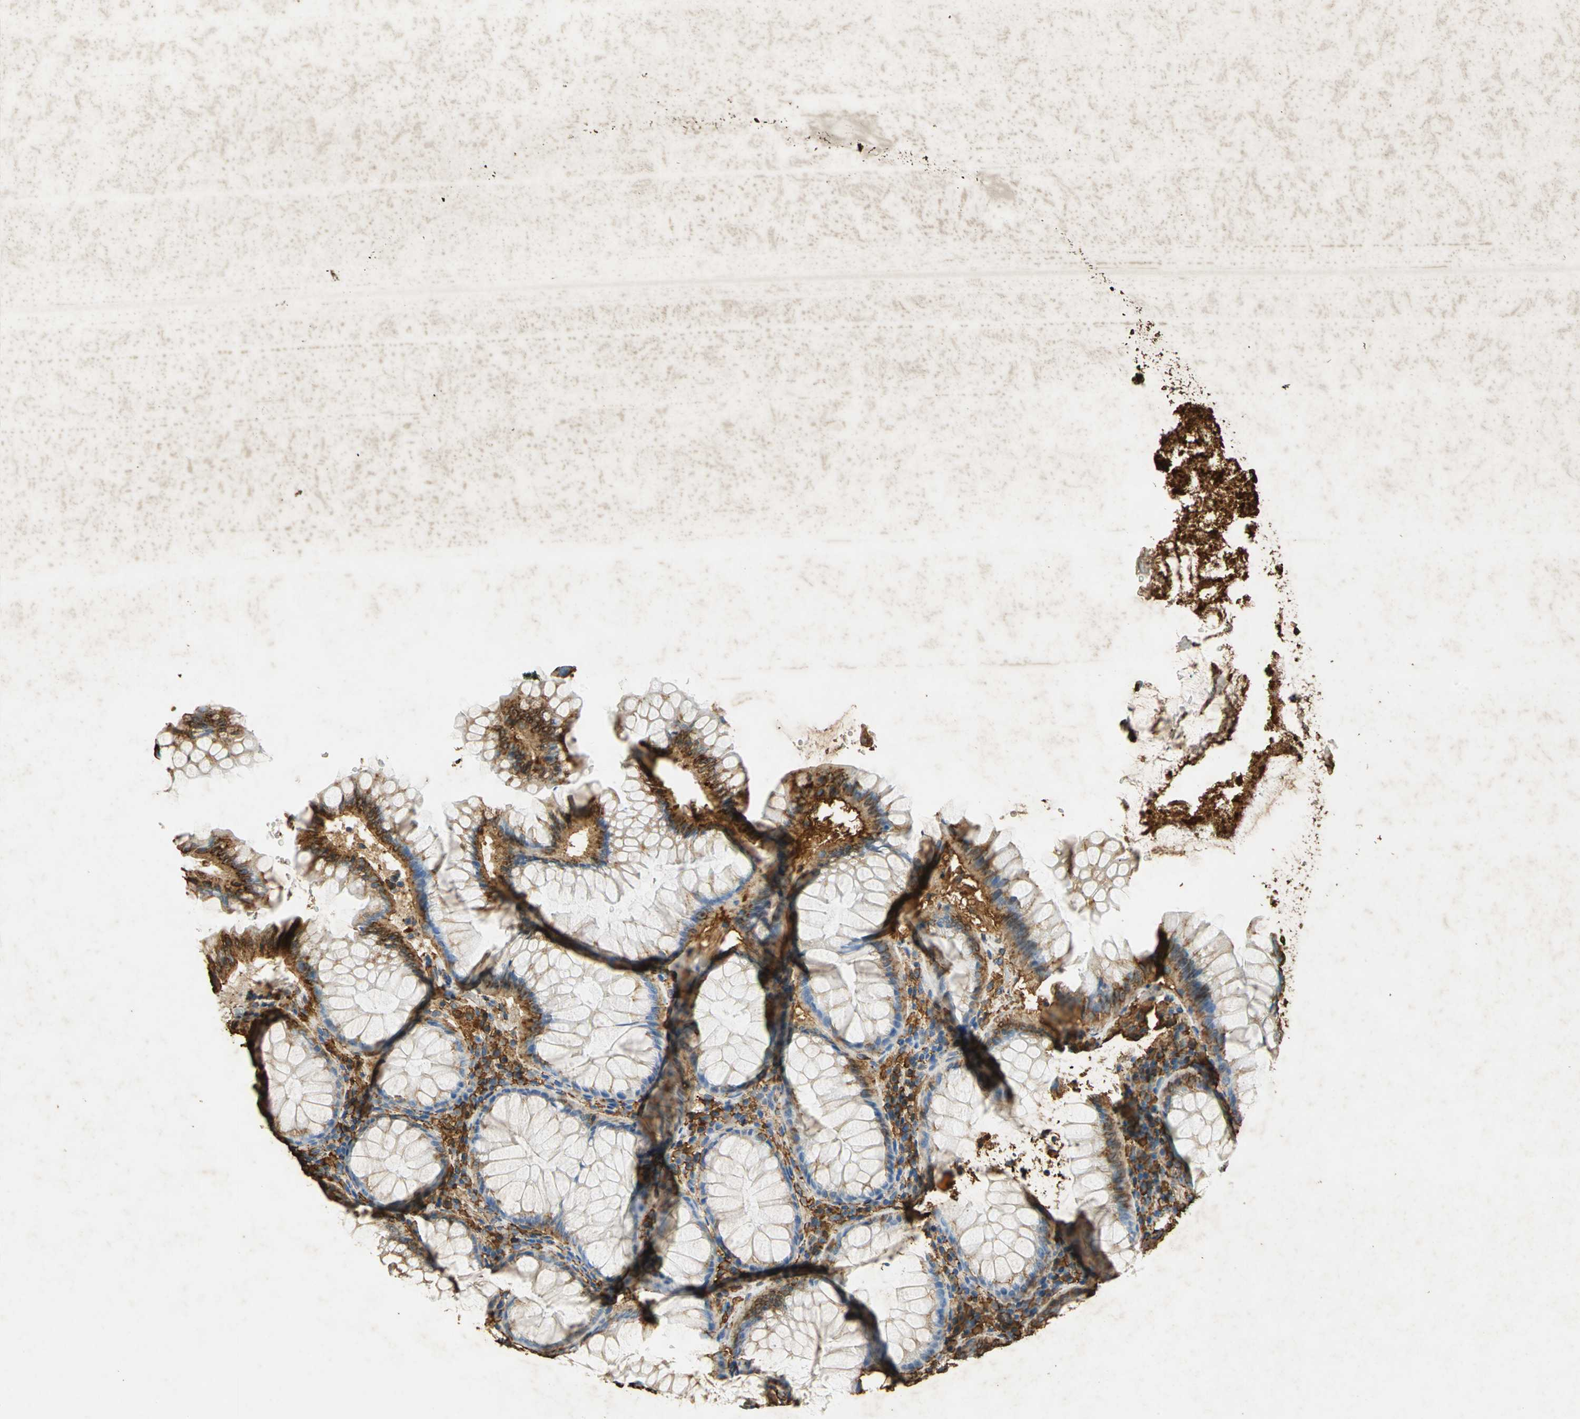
{"staining": {"intensity": "moderate", "quantity": ">75%", "location": "cytoplasmic/membranous"}, "tissue": "colon", "cell_type": "Glandular cells", "image_type": "normal", "snomed": [{"axis": "morphology", "description": "Normal tissue, NOS"}, {"axis": "topography", "description": "Colon"}], "caption": "The histopathology image exhibits staining of normal colon, revealing moderate cytoplasmic/membranous protein positivity (brown color) within glandular cells.", "gene": "HSP90B1", "patient": {"sex": "female", "age": 46}}